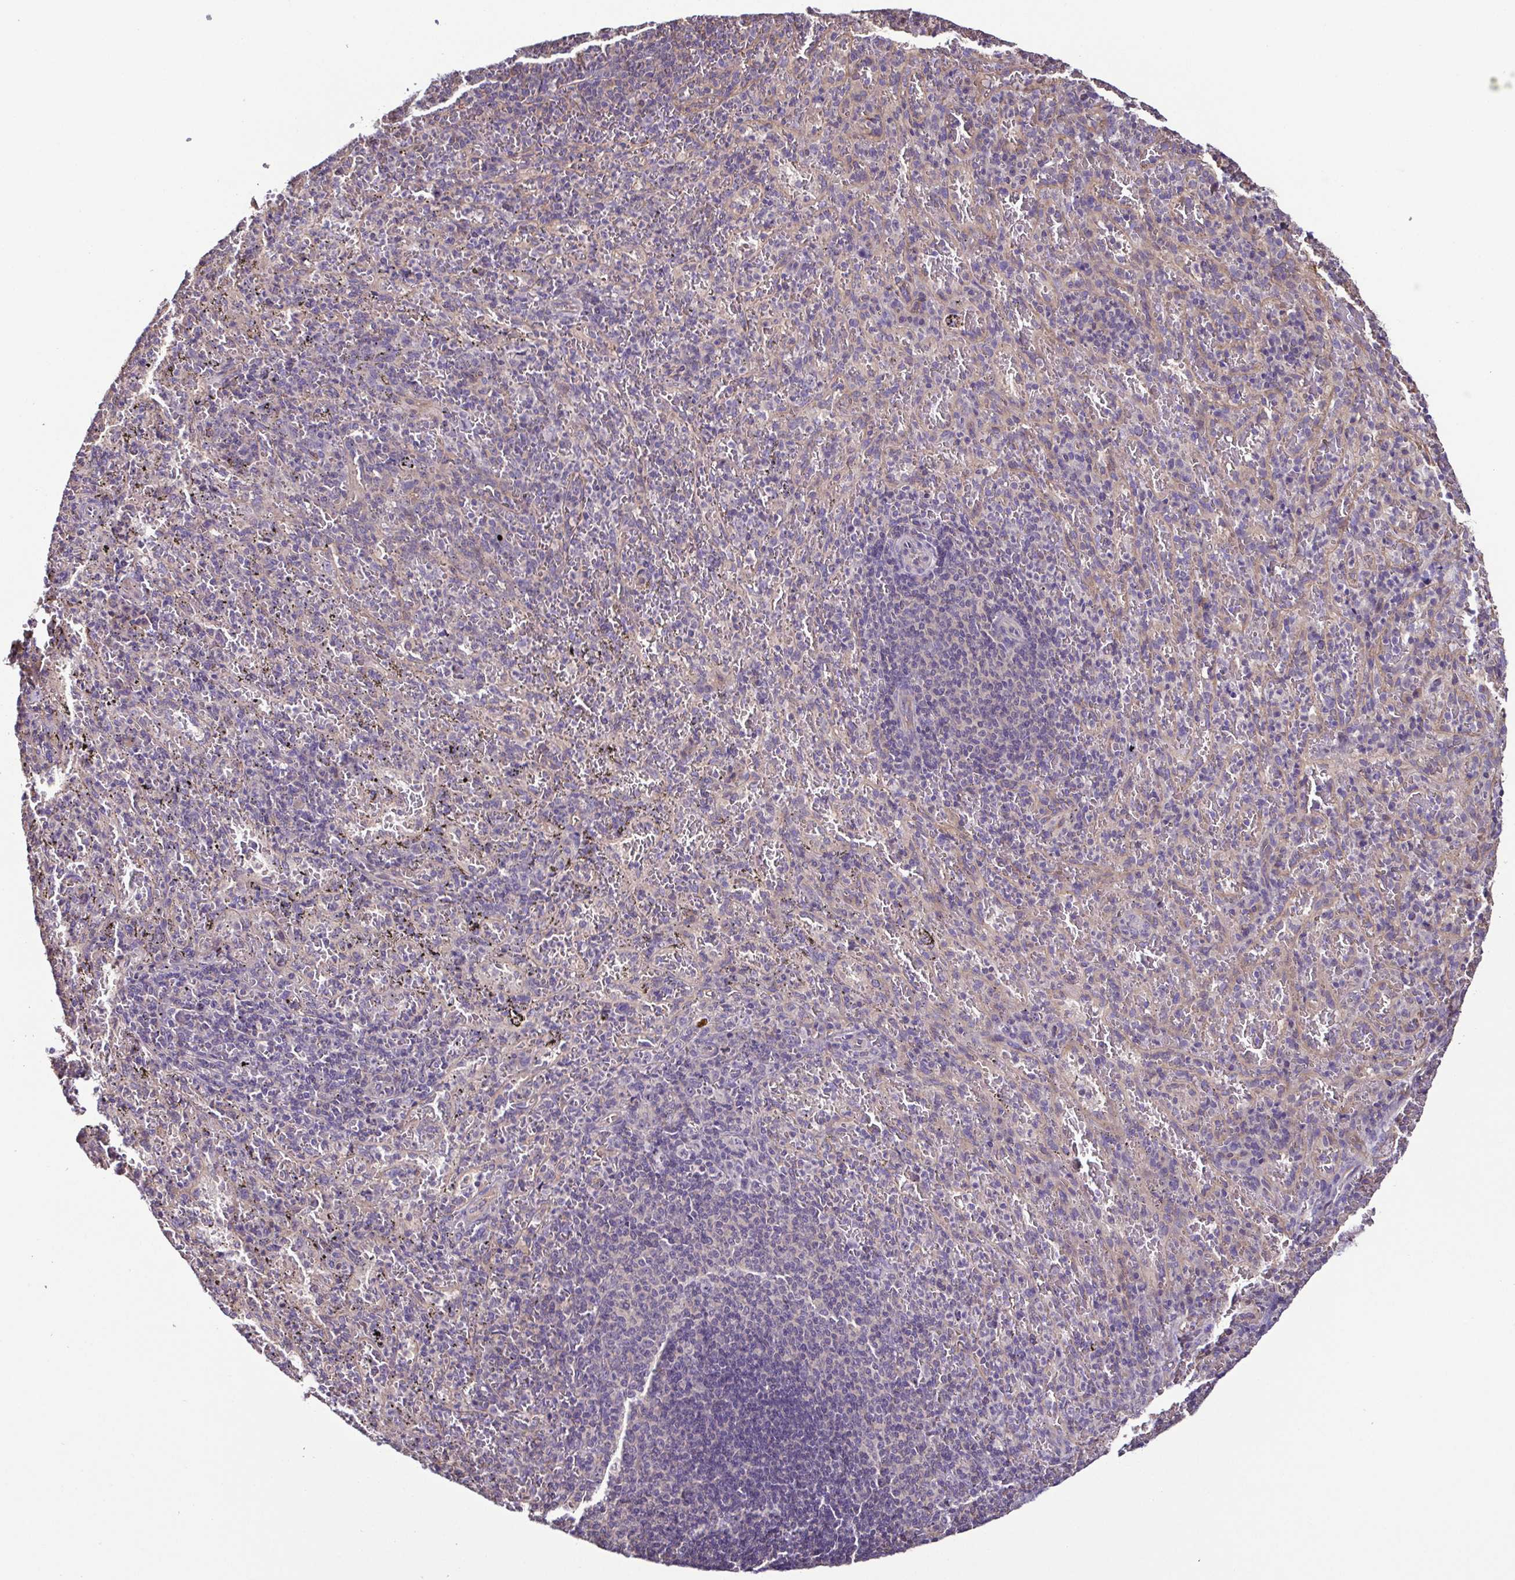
{"staining": {"intensity": "negative", "quantity": "none", "location": "none"}, "tissue": "spleen", "cell_type": "Cells in red pulp", "image_type": "normal", "snomed": [{"axis": "morphology", "description": "Normal tissue, NOS"}, {"axis": "topography", "description": "Spleen"}], "caption": "This is an immunohistochemistry image of benign human spleen. There is no expression in cells in red pulp.", "gene": "LMOD2", "patient": {"sex": "male", "age": 57}}